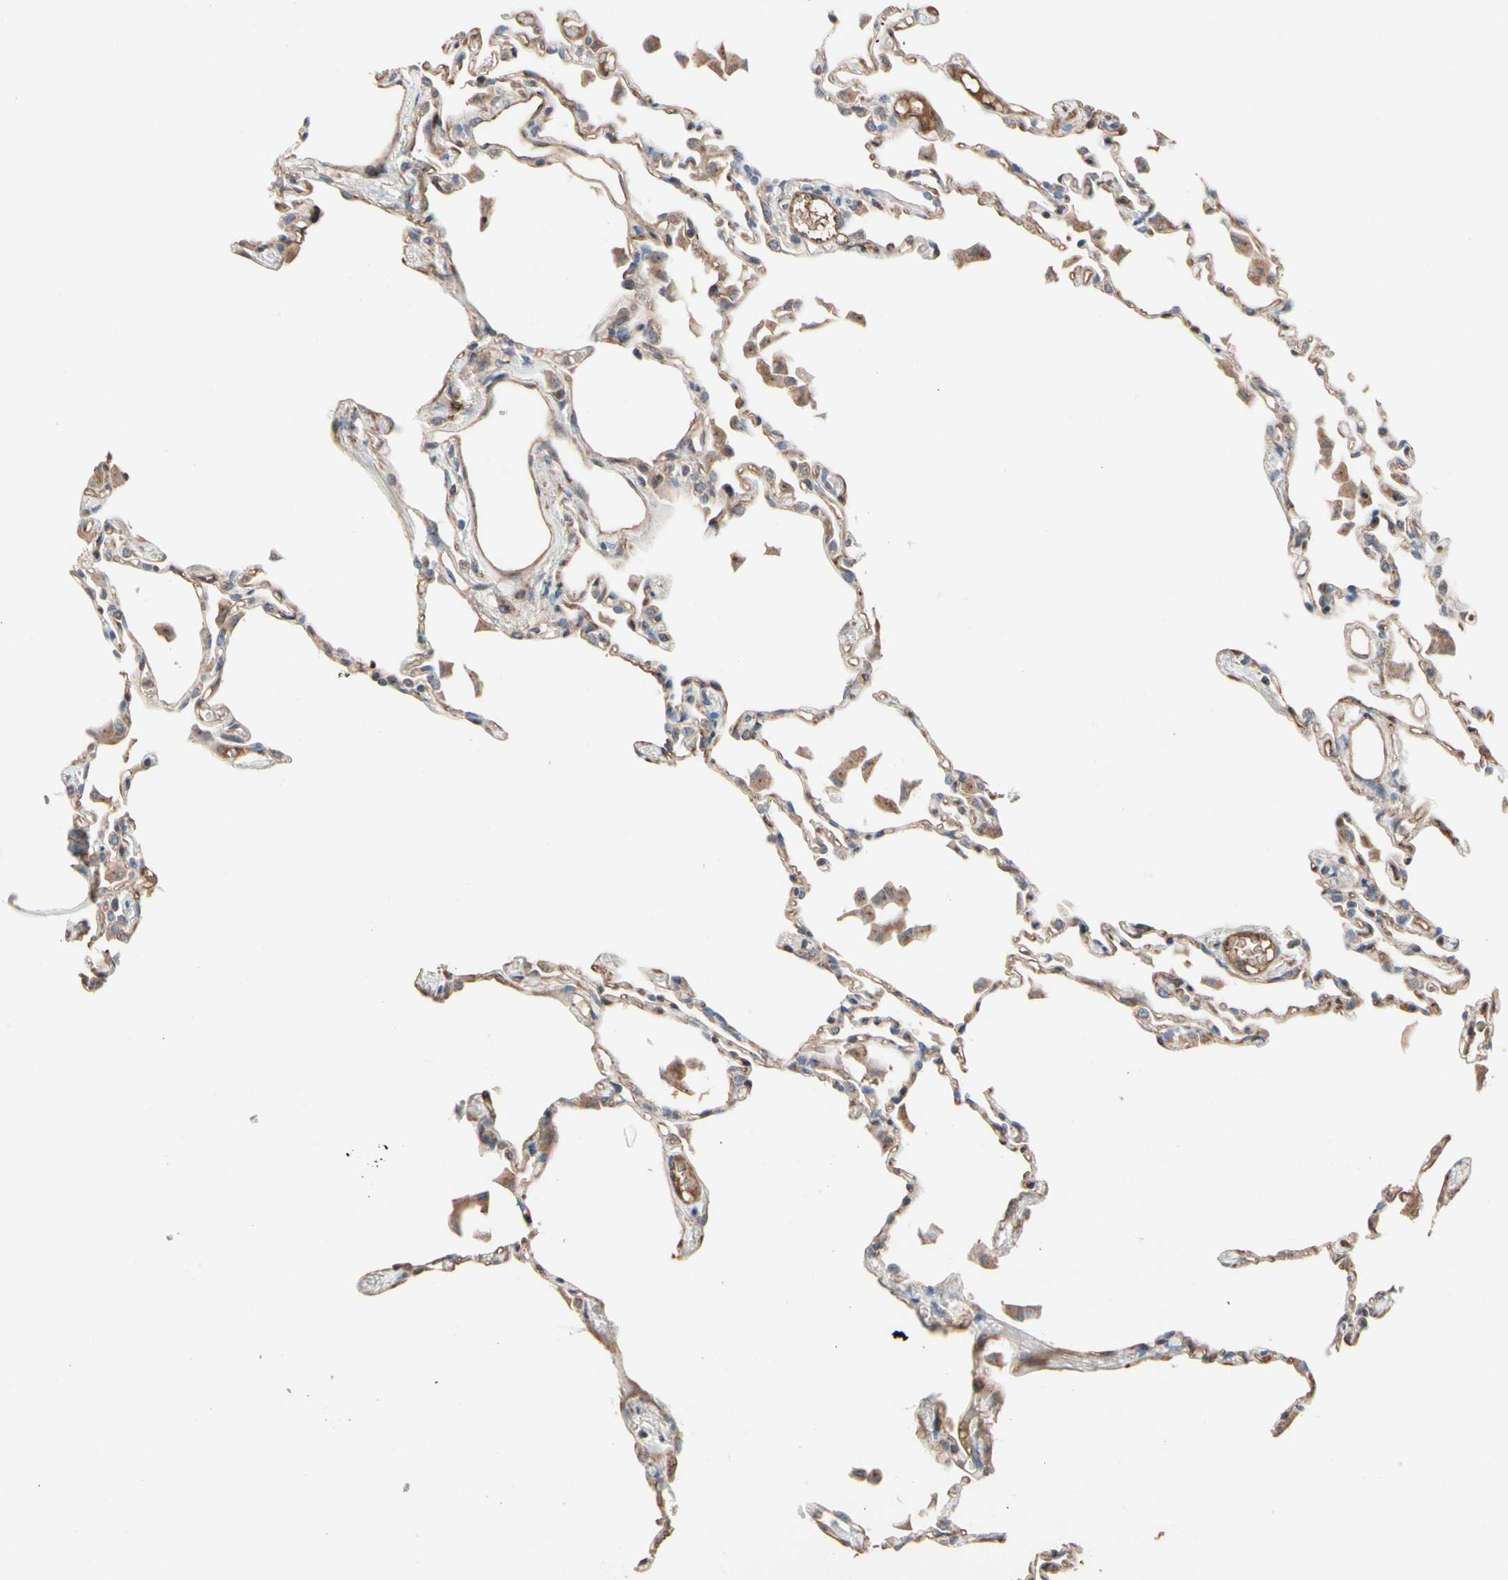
{"staining": {"intensity": "moderate", "quantity": "<25%", "location": "cytoplasmic/membranous"}, "tissue": "lung", "cell_type": "Alveolar cells", "image_type": "normal", "snomed": [{"axis": "morphology", "description": "Normal tissue, NOS"}, {"axis": "topography", "description": "Lung"}], "caption": "Lung stained for a protein (brown) exhibits moderate cytoplasmic/membranous positive expression in approximately <25% of alveolar cells.", "gene": "GCK", "patient": {"sex": "female", "age": 49}}